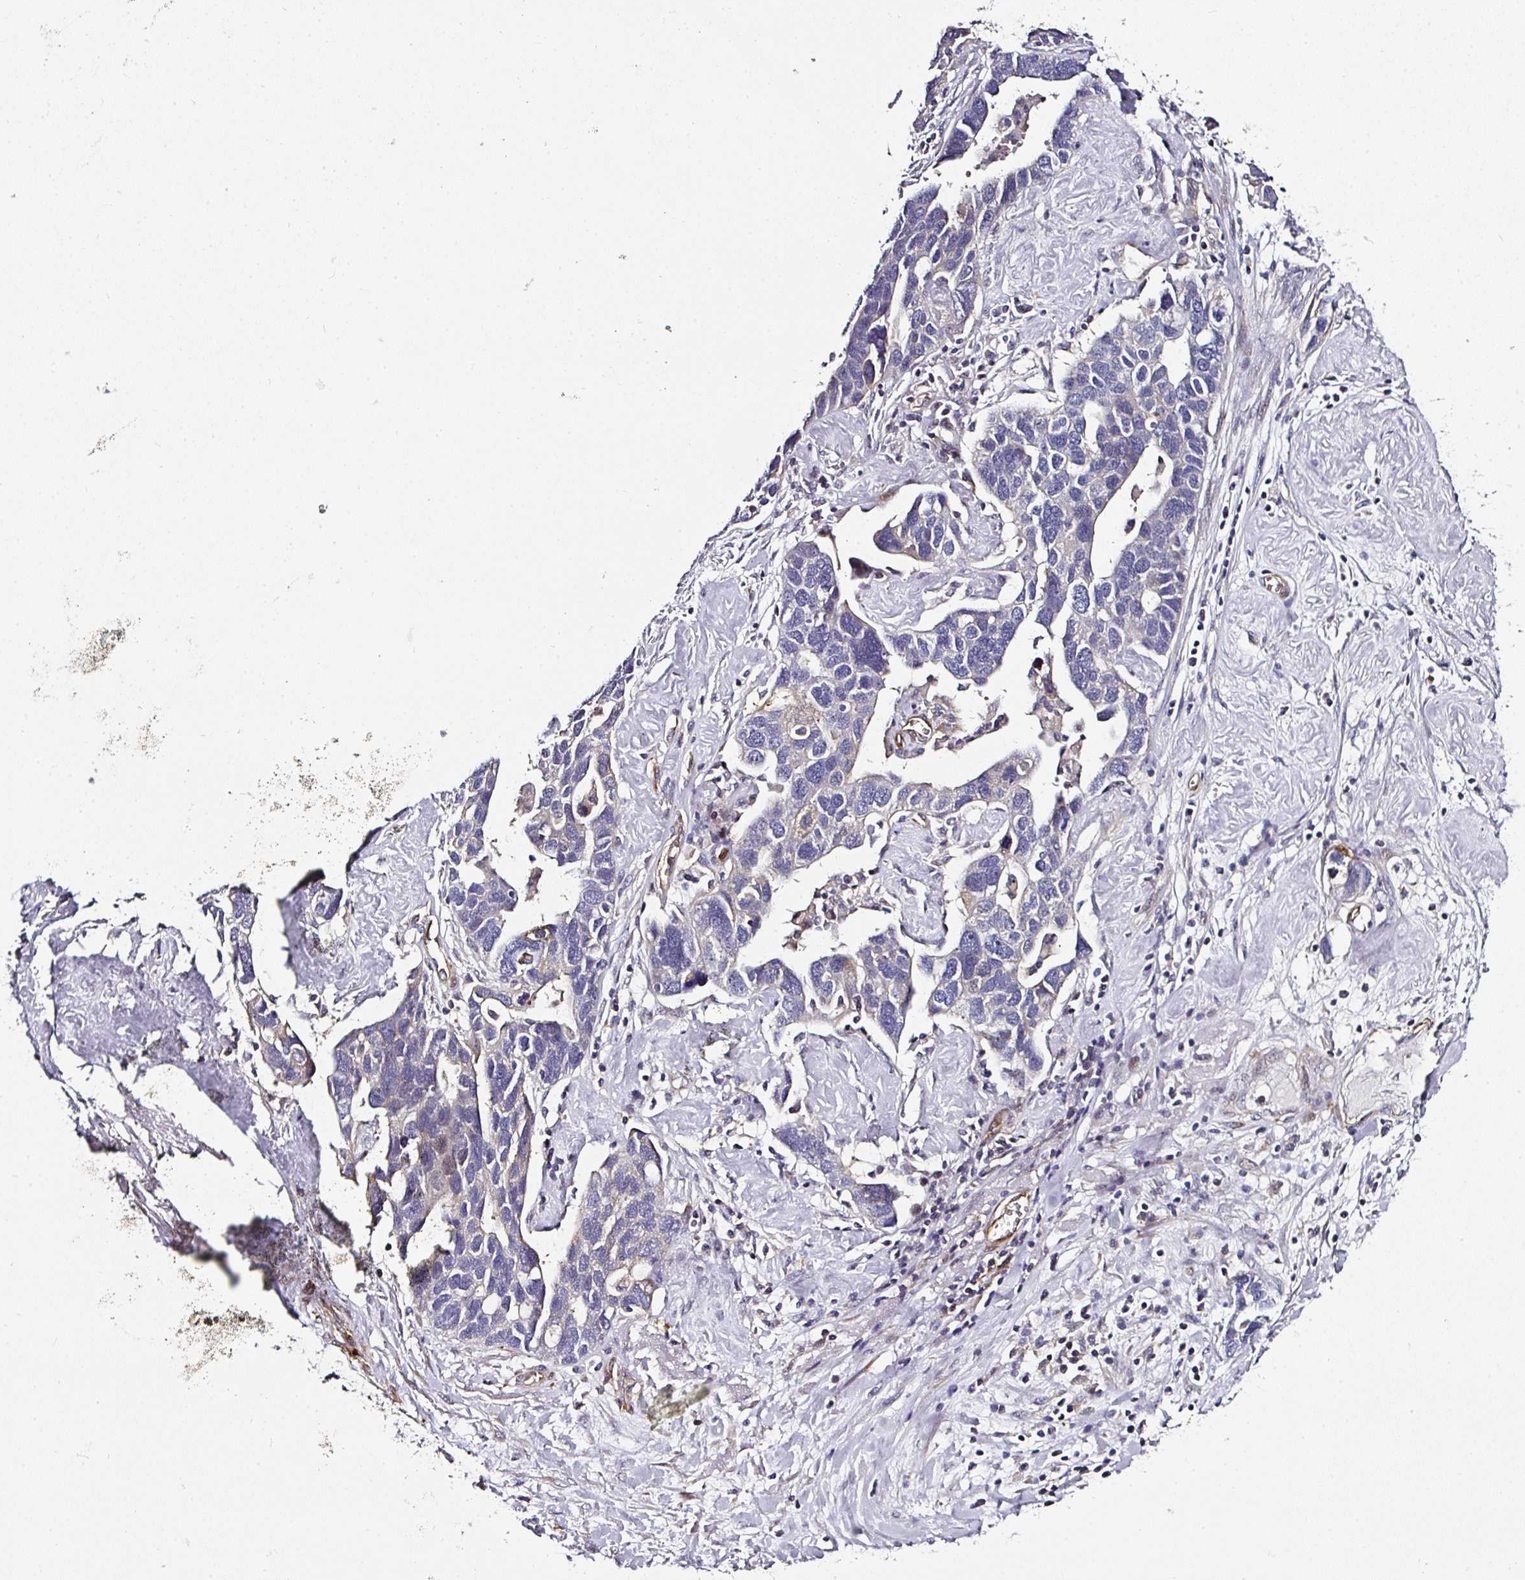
{"staining": {"intensity": "negative", "quantity": "none", "location": "none"}, "tissue": "ovarian cancer", "cell_type": "Tumor cells", "image_type": "cancer", "snomed": [{"axis": "morphology", "description": "Cystadenocarcinoma, serous, NOS"}, {"axis": "topography", "description": "Ovary"}], "caption": "There is no significant expression in tumor cells of ovarian cancer.", "gene": "BEND5", "patient": {"sex": "female", "age": 54}}